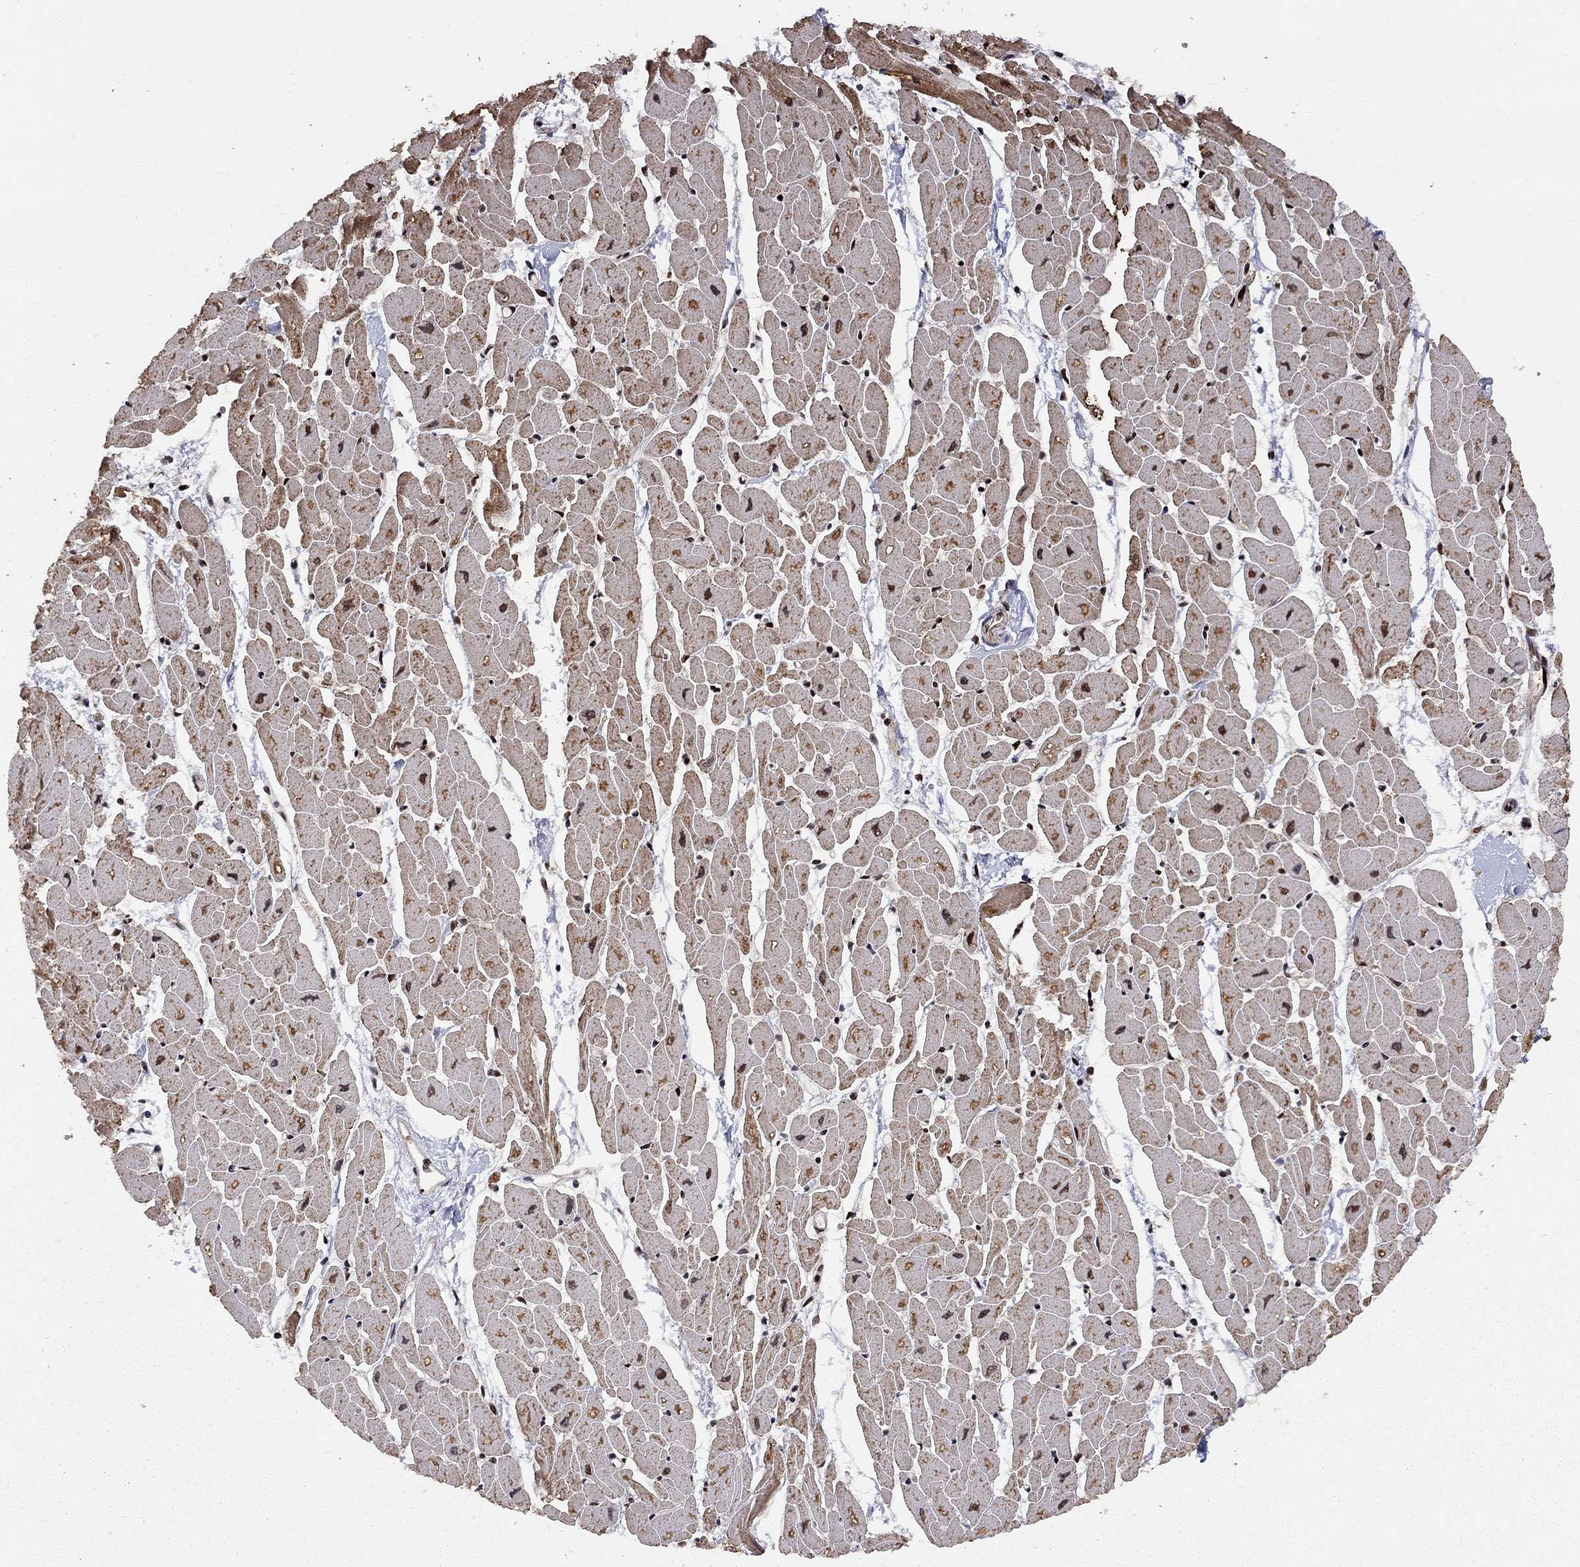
{"staining": {"intensity": "strong", "quantity": "25%-75%", "location": "cytoplasmic/membranous,nuclear"}, "tissue": "heart muscle", "cell_type": "Cardiomyocytes", "image_type": "normal", "snomed": [{"axis": "morphology", "description": "Normal tissue, NOS"}, {"axis": "topography", "description": "Heart"}], "caption": "A high-resolution histopathology image shows immunohistochemistry (IHC) staining of normal heart muscle, which reveals strong cytoplasmic/membranous,nuclear expression in approximately 25%-75% of cardiomyocytes. (IHC, brightfield microscopy, high magnification).", "gene": "ELOB", "patient": {"sex": "male", "age": 57}}